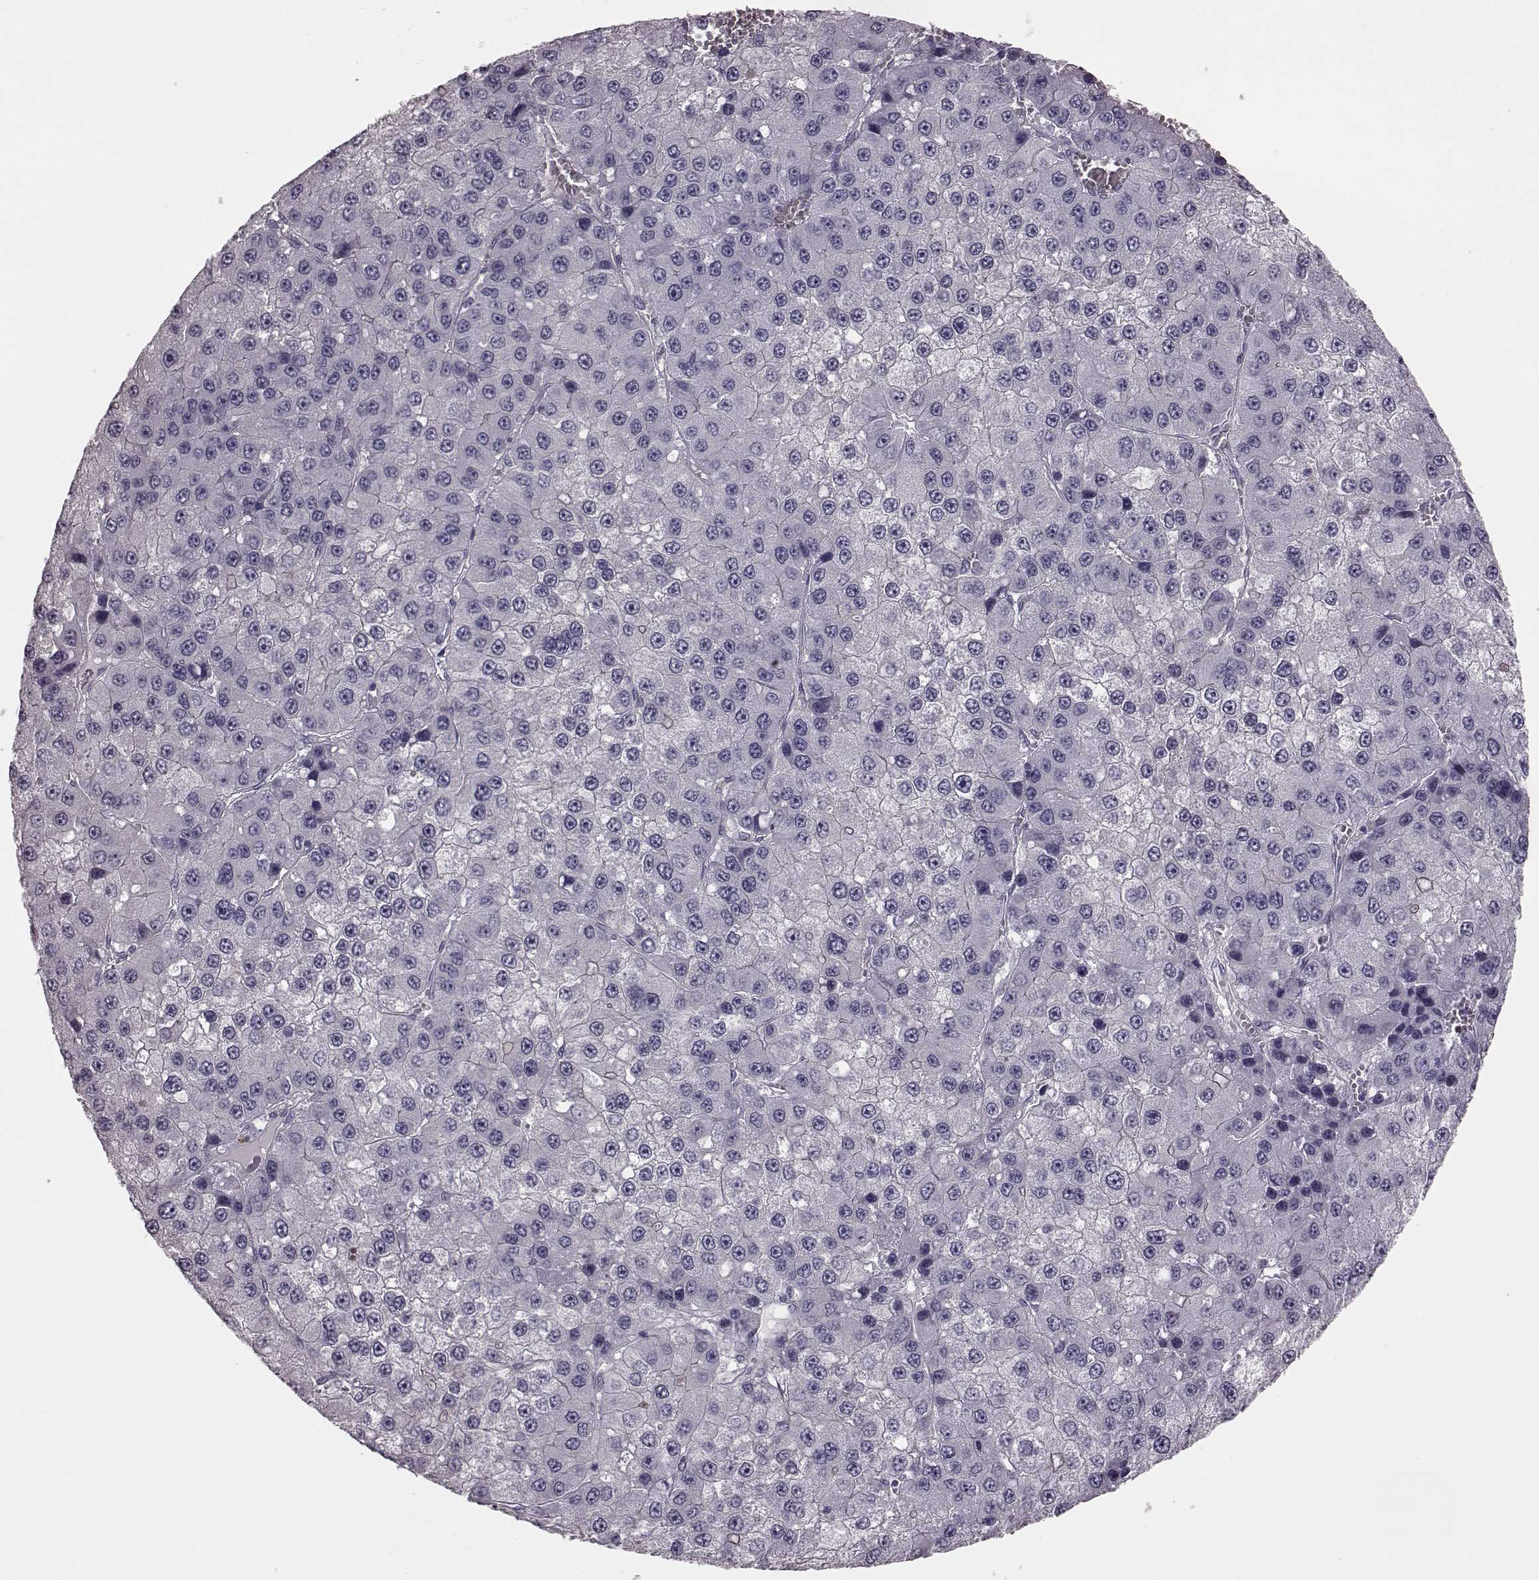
{"staining": {"intensity": "negative", "quantity": "none", "location": "none"}, "tissue": "liver cancer", "cell_type": "Tumor cells", "image_type": "cancer", "snomed": [{"axis": "morphology", "description": "Carcinoma, Hepatocellular, NOS"}, {"axis": "topography", "description": "Liver"}], "caption": "This is an immunohistochemistry histopathology image of human liver hepatocellular carcinoma. There is no staining in tumor cells.", "gene": "SNTG1", "patient": {"sex": "female", "age": 73}}